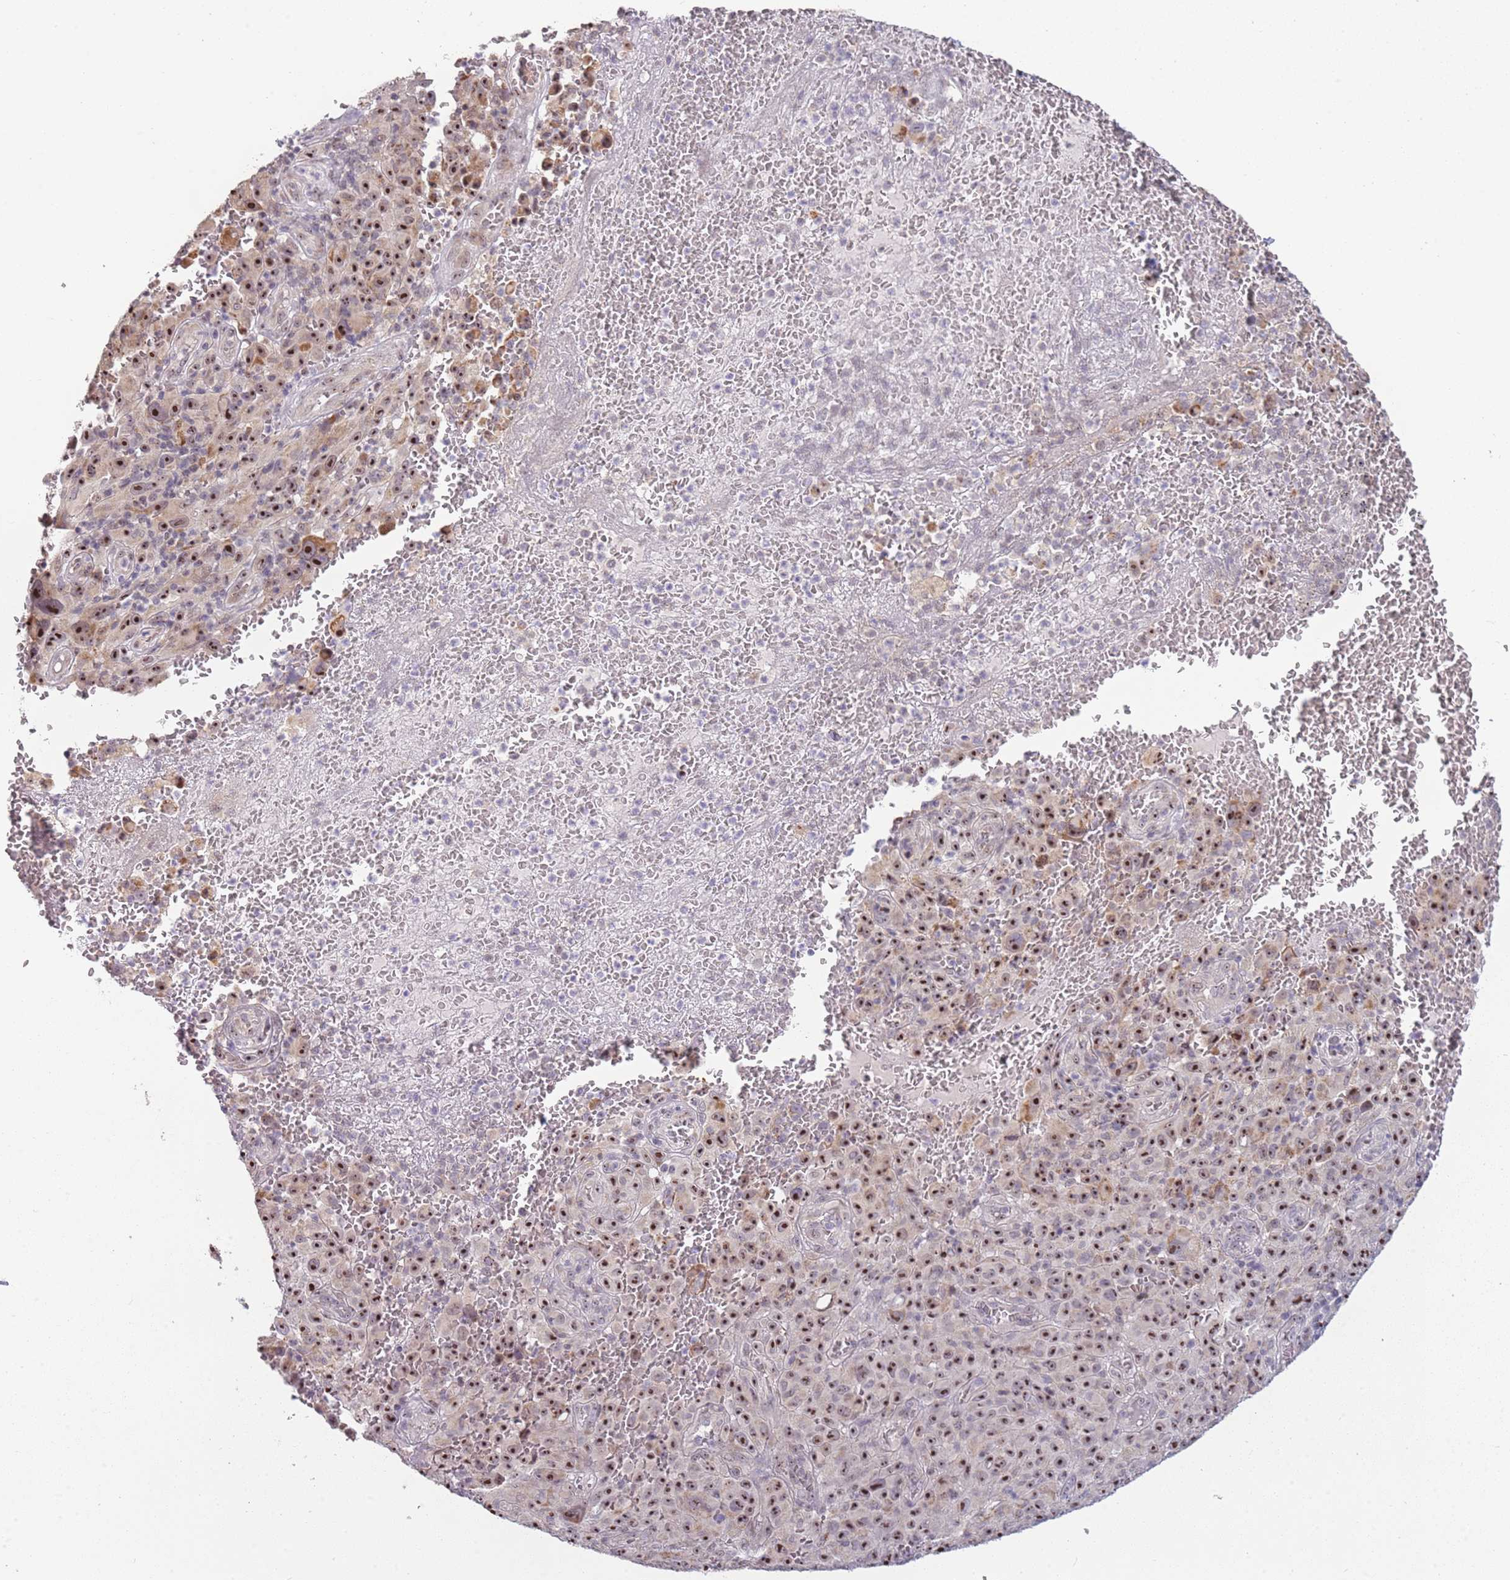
{"staining": {"intensity": "strong", "quantity": ">75%", "location": "nuclear"}, "tissue": "melanoma", "cell_type": "Tumor cells", "image_type": "cancer", "snomed": [{"axis": "morphology", "description": "Malignant melanoma, NOS"}, {"axis": "topography", "description": "Skin"}], "caption": "Approximately >75% of tumor cells in melanoma demonstrate strong nuclear protein positivity as visualized by brown immunohistochemical staining.", "gene": "UCMA", "patient": {"sex": "female", "age": 82}}